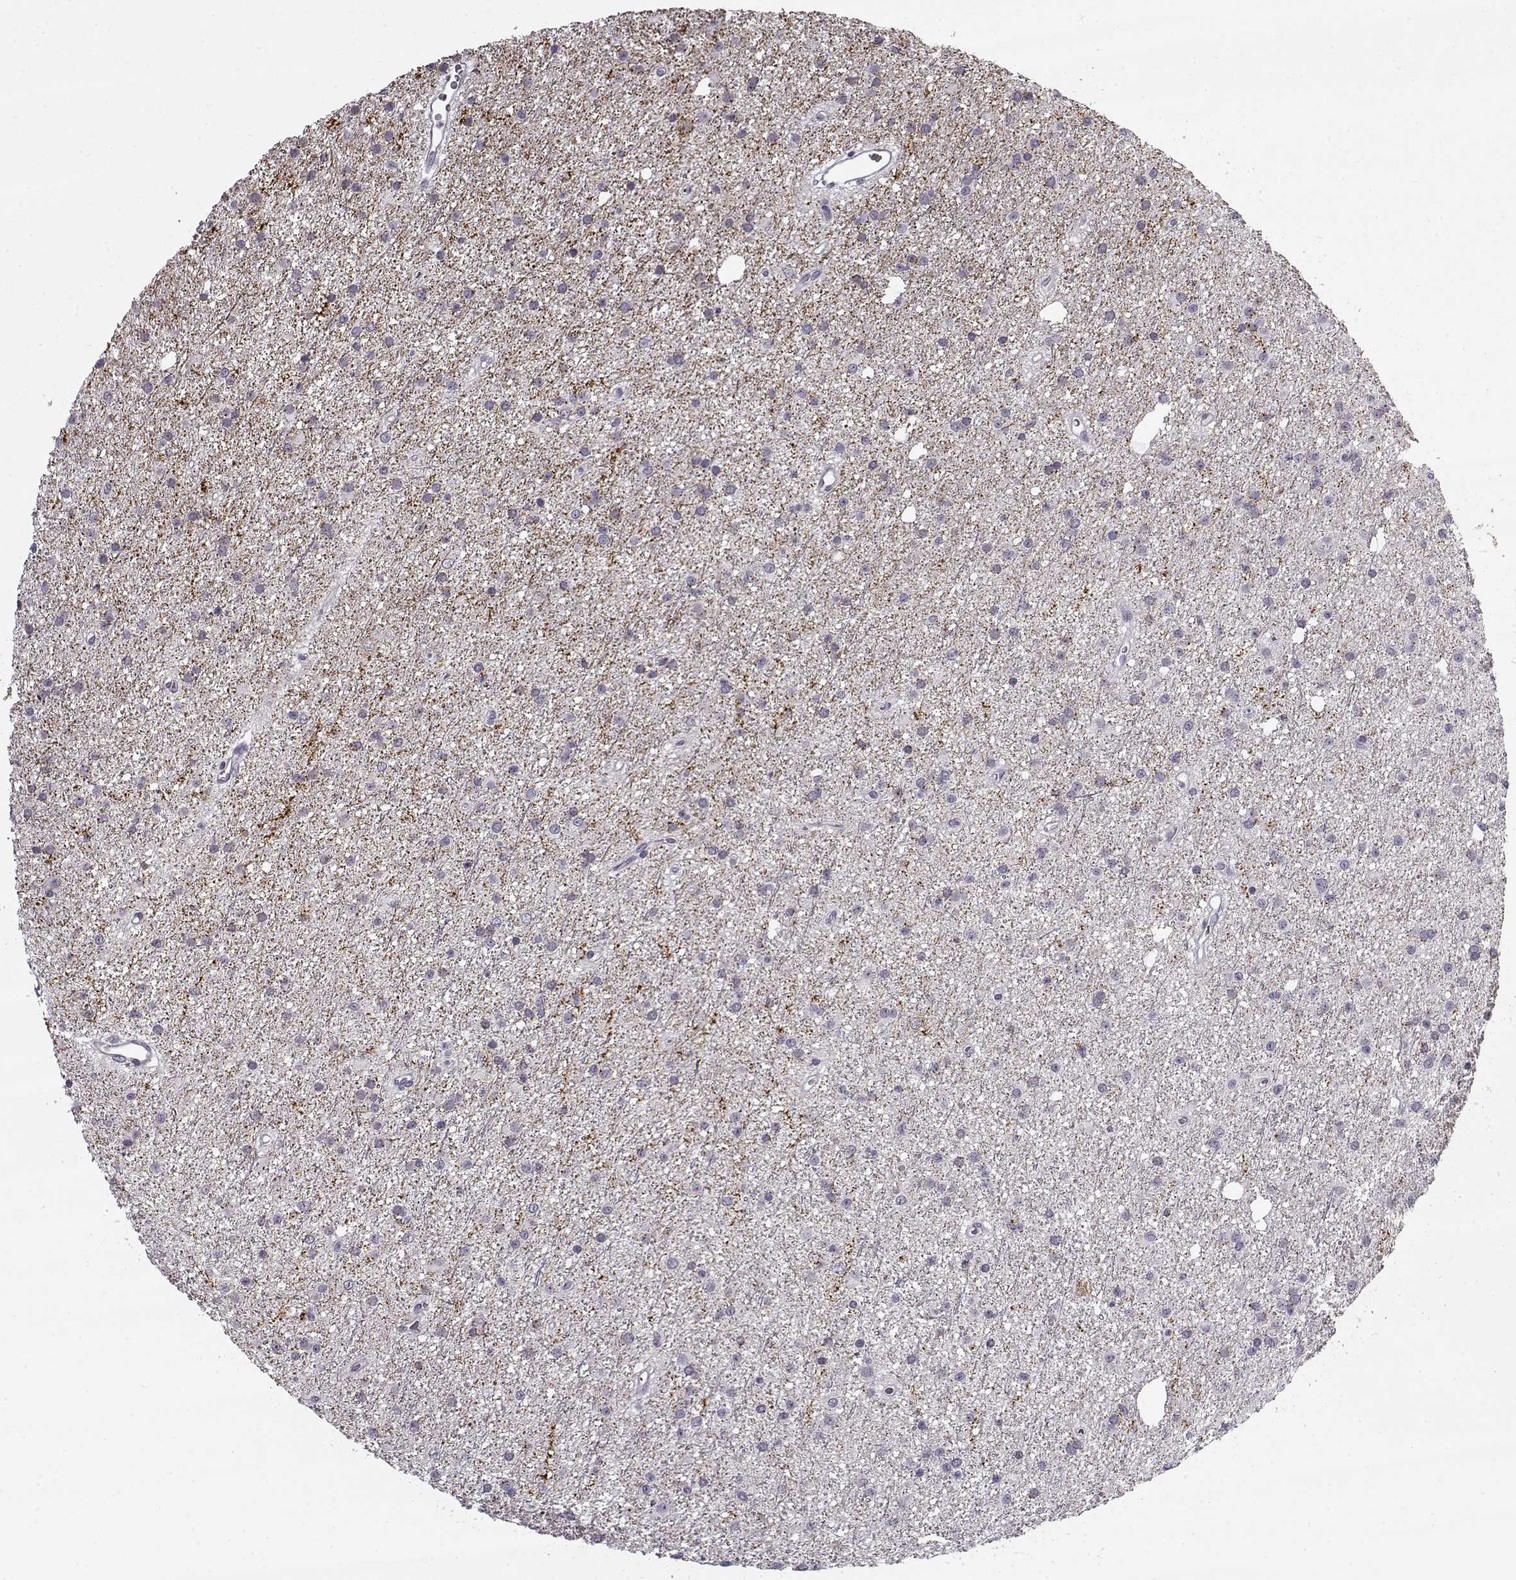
{"staining": {"intensity": "negative", "quantity": "none", "location": "none"}, "tissue": "glioma", "cell_type": "Tumor cells", "image_type": "cancer", "snomed": [{"axis": "morphology", "description": "Glioma, malignant, Low grade"}, {"axis": "topography", "description": "Brain"}], "caption": "This micrograph is of glioma stained with immunohistochemistry (IHC) to label a protein in brown with the nuclei are counter-stained blue. There is no positivity in tumor cells.", "gene": "SNCA", "patient": {"sex": "male", "age": 27}}